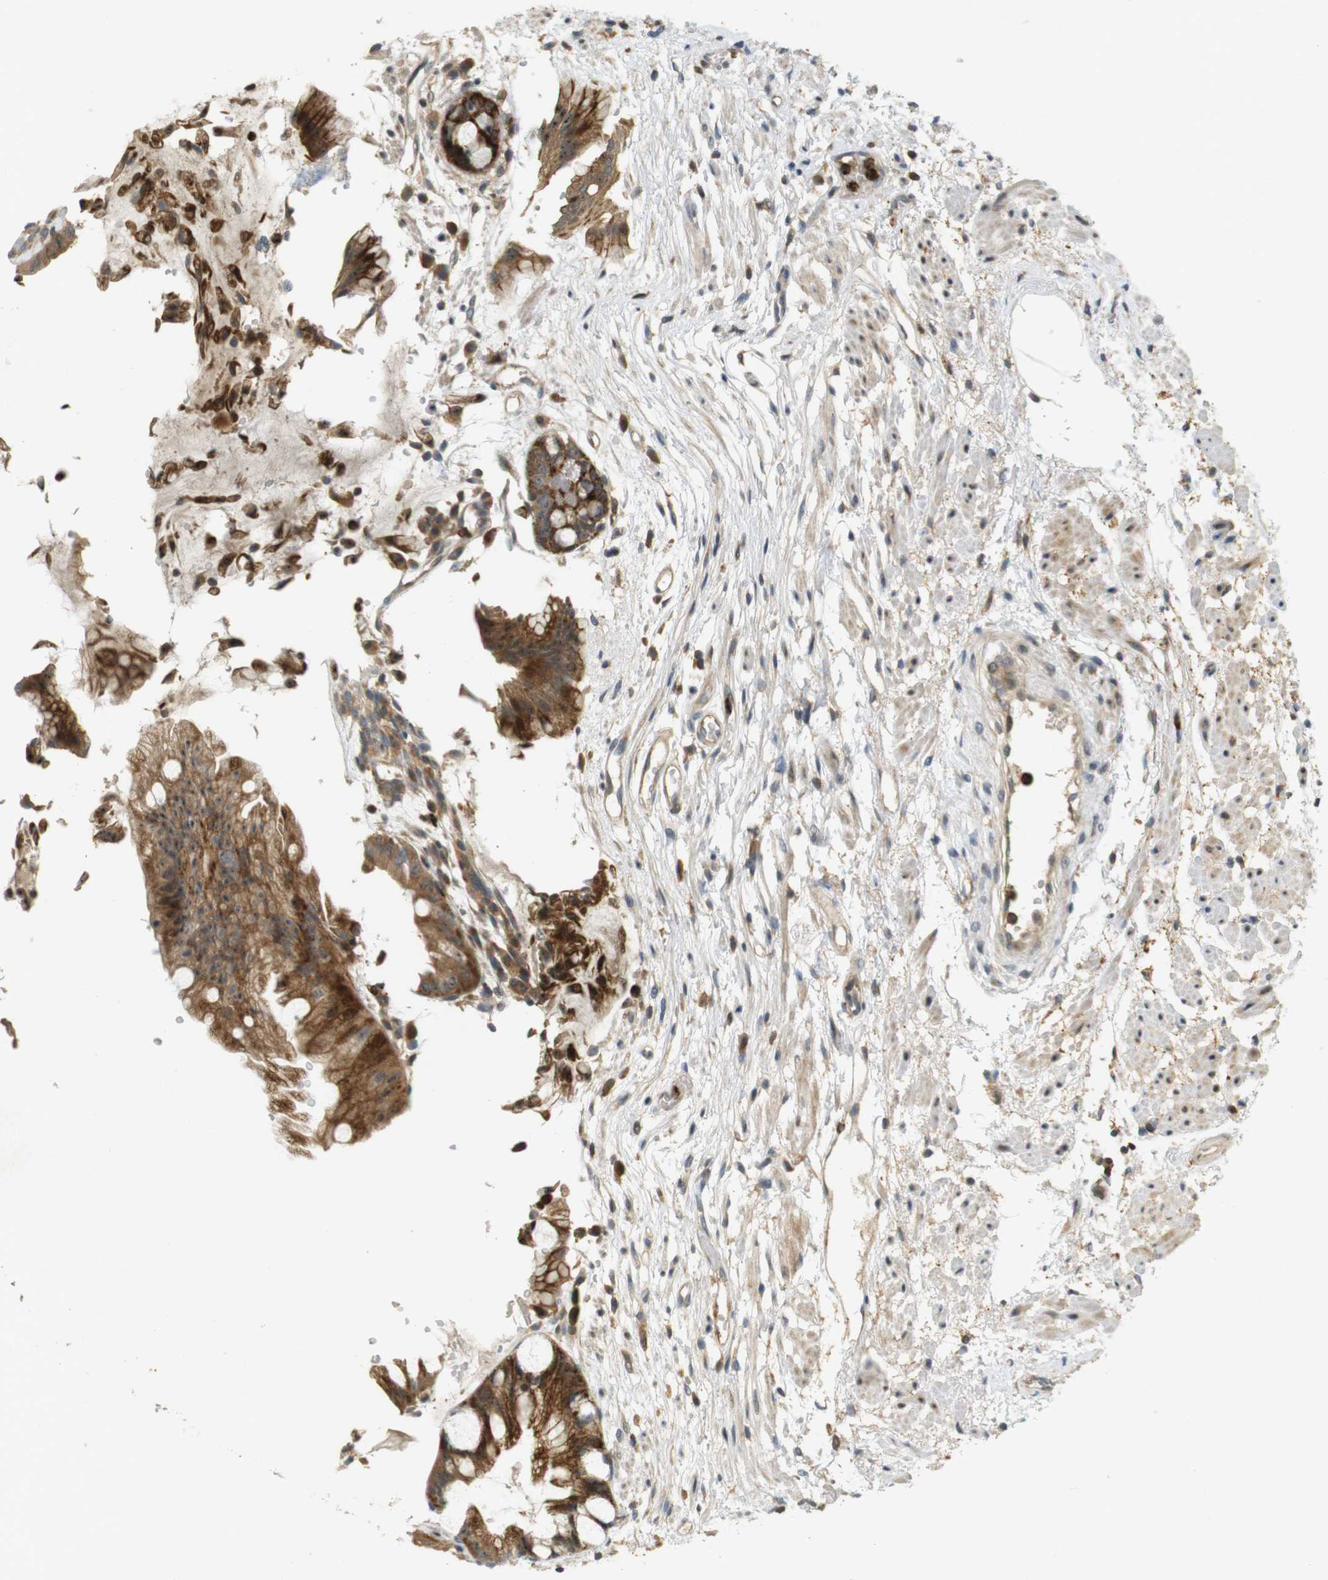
{"staining": {"intensity": "strong", "quantity": ">75%", "location": "cytoplasmic/membranous"}, "tissue": "stomach", "cell_type": "Glandular cells", "image_type": "normal", "snomed": [{"axis": "morphology", "description": "Normal tissue, NOS"}, {"axis": "topography", "description": "Stomach, upper"}], "caption": "High-power microscopy captured an immunohistochemistry (IHC) image of unremarkable stomach, revealing strong cytoplasmic/membranous expression in about >75% of glandular cells. Using DAB (brown) and hematoxylin (blue) stains, captured at high magnification using brightfield microscopy.", "gene": "TMX3", "patient": {"sex": "male", "age": 72}}